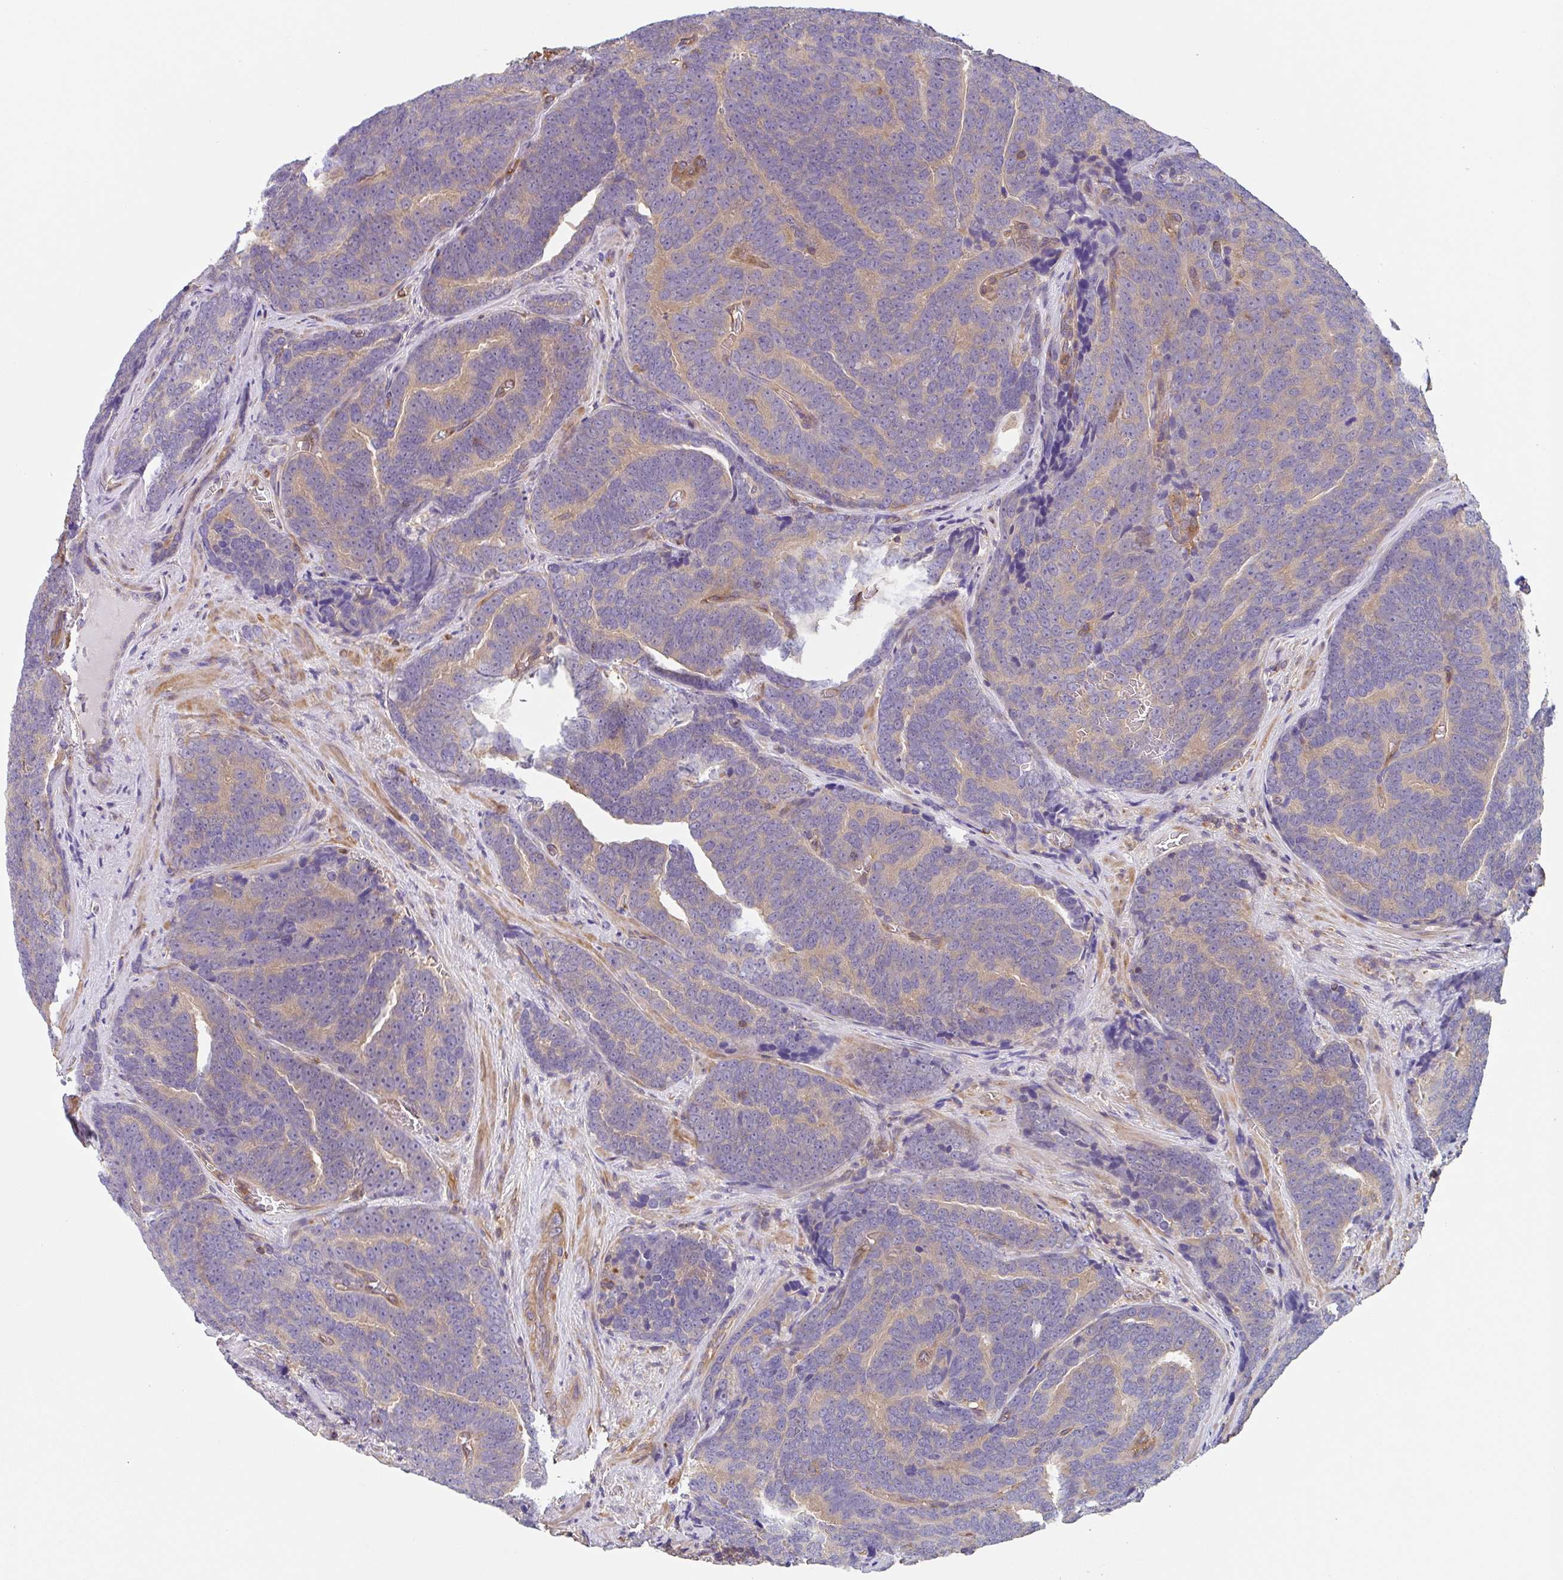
{"staining": {"intensity": "weak", "quantity": "25%-75%", "location": "cytoplasmic/membranous"}, "tissue": "prostate cancer", "cell_type": "Tumor cells", "image_type": "cancer", "snomed": [{"axis": "morphology", "description": "Adenocarcinoma, Low grade"}, {"axis": "topography", "description": "Prostate"}], "caption": "This is an image of IHC staining of prostate low-grade adenocarcinoma, which shows weak staining in the cytoplasmic/membranous of tumor cells.", "gene": "TMEM229A", "patient": {"sex": "male", "age": 62}}